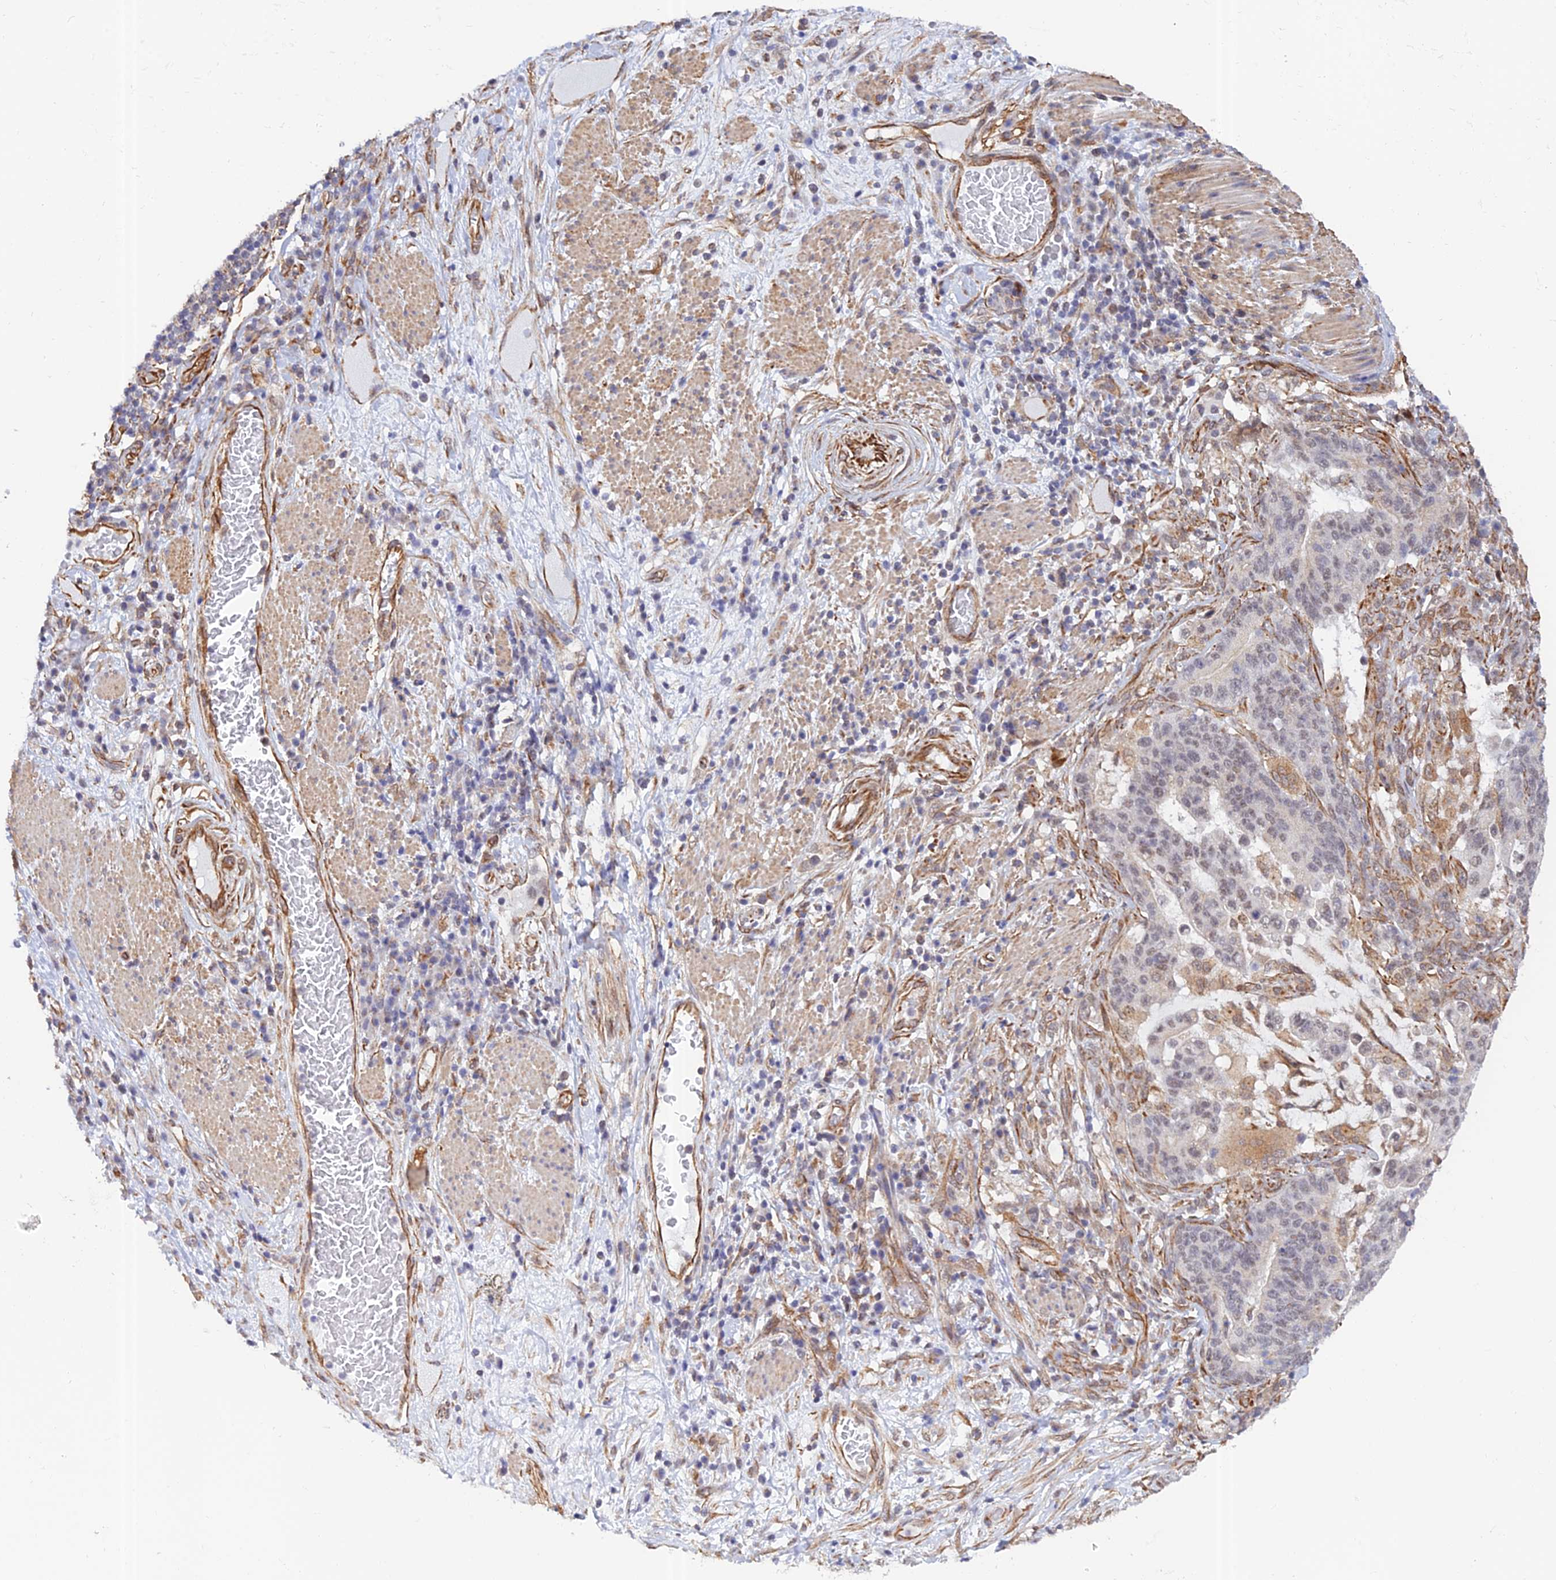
{"staining": {"intensity": "weak", "quantity": "<25%", "location": "nuclear"}, "tissue": "stomach cancer", "cell_type": "Tumor cells", "image_type": "cancer", "snomed": [{"axis": "morphology", "description": "Normal tissue, NOS"}, {"axis": "morphology", "description": "Adenocarcinoma, NOS"}, {"axis": "topography", "description": "Stomach"}], "caption": "Immunohistochemistry (IHC) photomicrograph of human stomach adenocarcinoma stained for a protein (brown), which demonstrates no staining in tumor cells. (Brightfield microscopy of DAB (3,3'-diaminobenzidine) immunohistochemistry (IHC) at high magnification).", "gene": "PAGR1", "patient": {"sex": "female", "age": 64}}